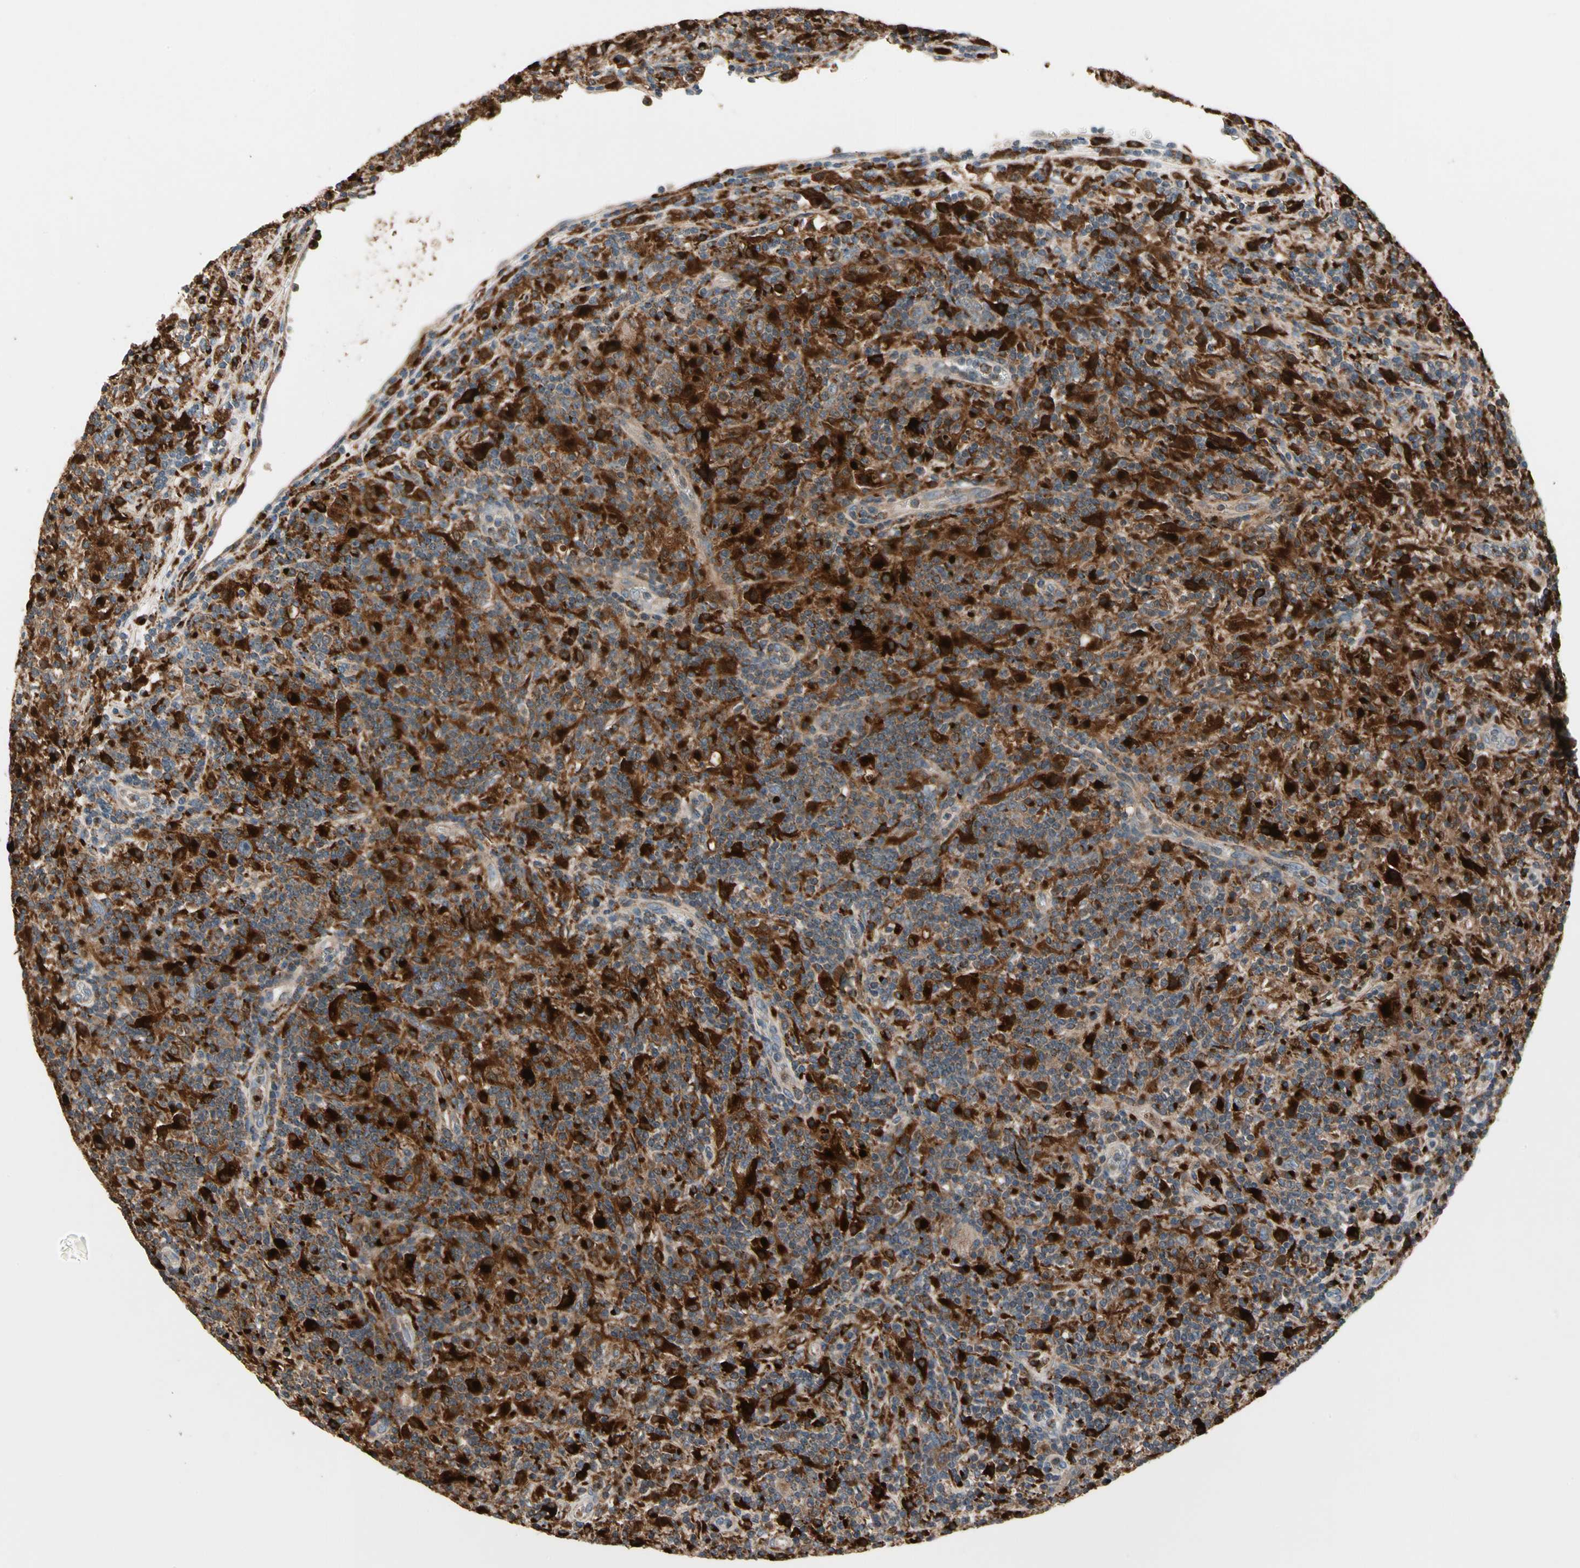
{"staining": {"intensity": "negative", "quantity": "none", "location": "none"}, "tissue": "lymphoma", "cell_type": "Tumor cells", "image_type": "cancer", "snomed": [{"axis": "morphology", "description": "Hodgkin's disease, NOS"}, {"axis": "topography", "description": "Lymph node"}], "caption": "Lymphoma stained for a protein using immunohistochemistry (IHC) reveals no staining tumor cells.", "gene": "GM2A", "patient": {"sex": "male", "age": 70}}